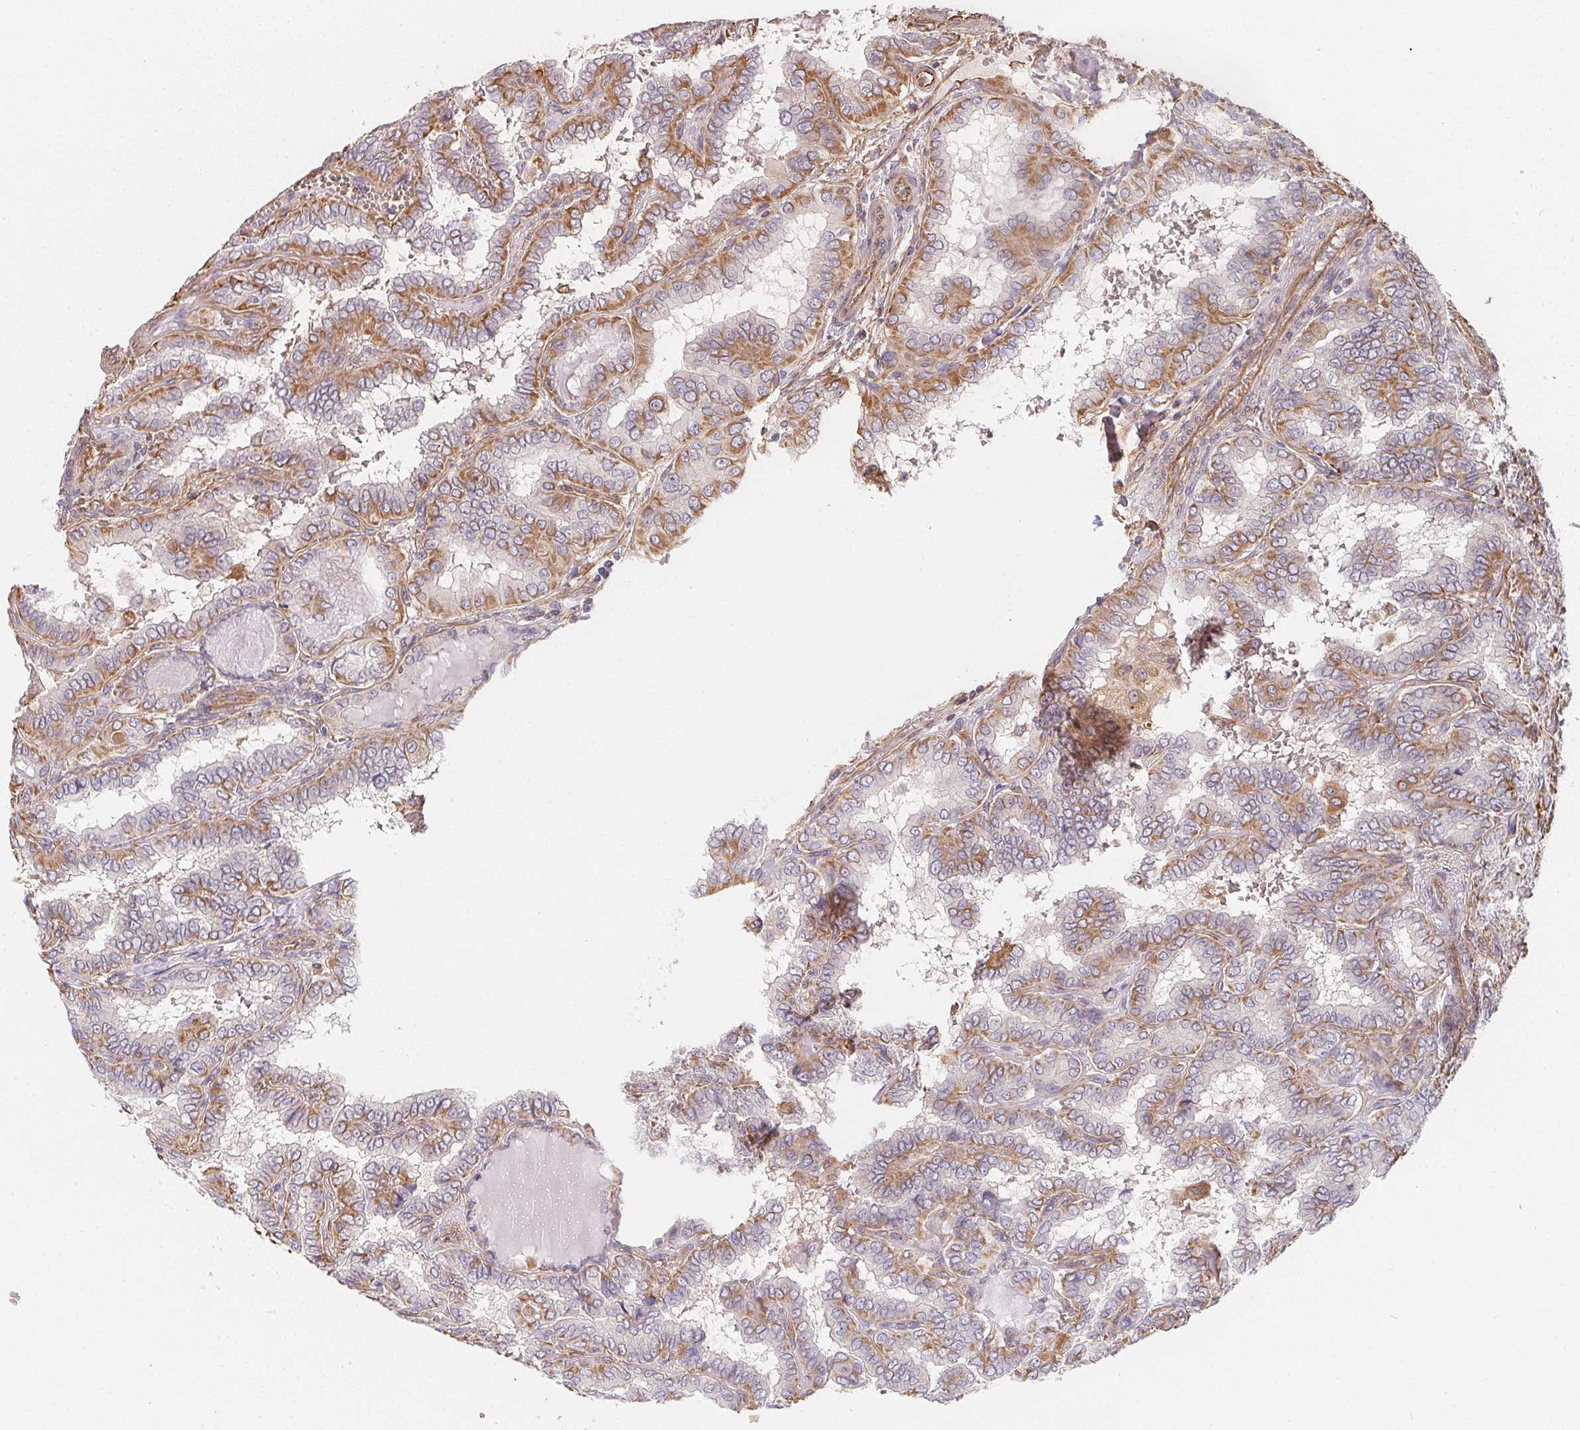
{"staining": {"intensity": "moderate", "quantity": ">75%", "location": "cytoplasmic/membranous"}, "tissue": "thyroid cancer", "cell_type": "Tumor cells", "image_type": "cancer", "snomed": [{"axis": "morphology", "description": "Papillary adenocarcinoma, NOS"}, {"axis": "topography", "description": "Thyroid gland"}], "caption": "Approximately >75% of tumor cells in papillary adenocarcinoma (thyroid) exhibit moderate cytoplasmic/membranous protein positivity as visualized by brown immunohistochemical staining.", "gene": "TBKBP1", "patient": {"sex": "female", "age": 46}}